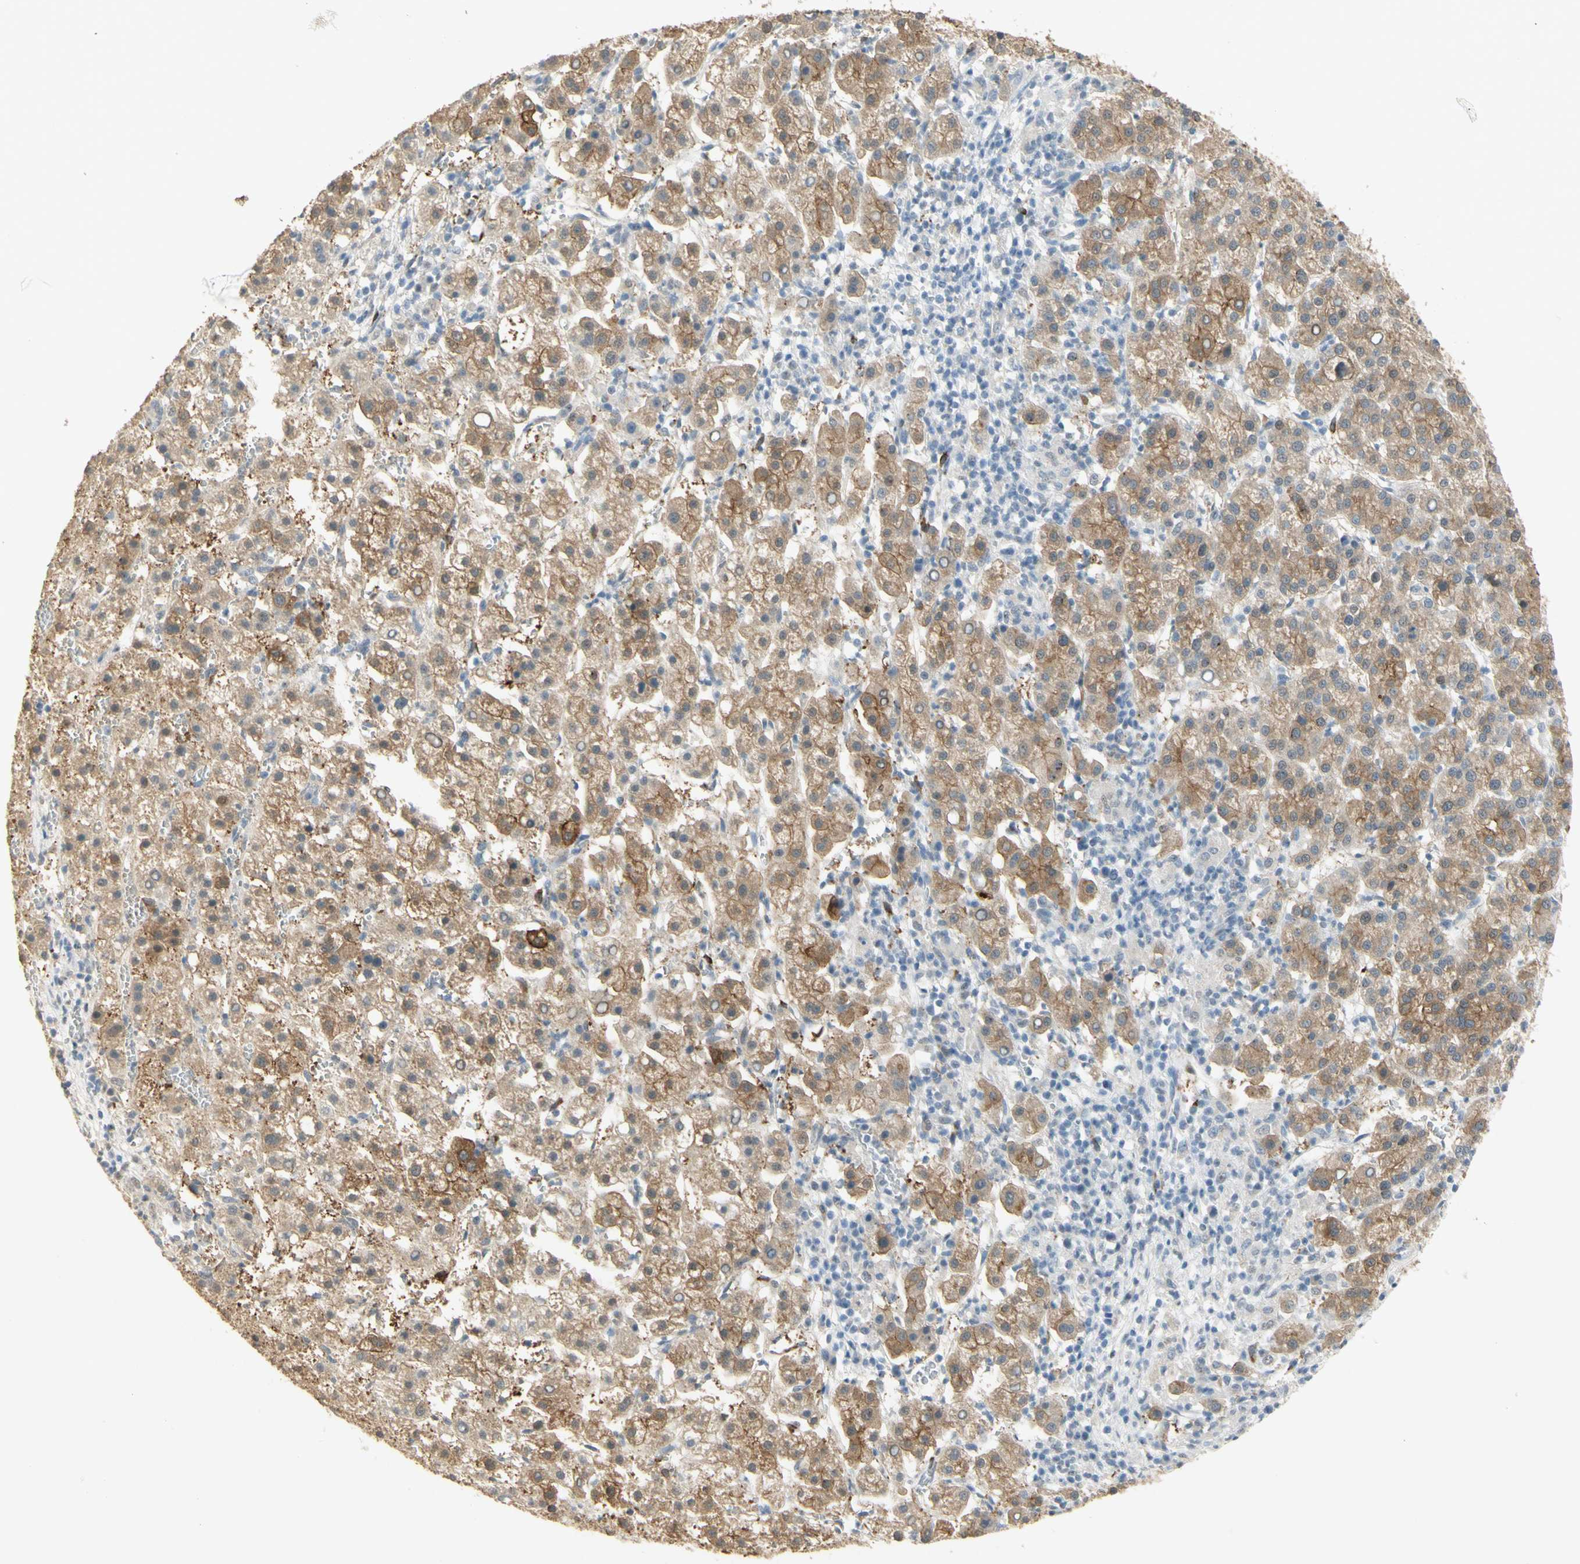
{"staining": {"intensity": "moderate", "quantity": ">75%", "location": "cytoplasmic/membranous"}, "tissue": "liver cancer", "cell_type": "Tumor cells", "image_type": "cancer", "snomed": [{"axis": "morphology", "description": "Carcinoma, Hepatocellular, NOS"}, {"axis": "topography", "description": "Liver"}], "caption": "Liver cancer tissue demonstrates moderate cytoplasmic/membranous staining in approximately >75% of tumor cells", "gene": "MUC3A", "patient": {"sex": "female", "age": 58}}